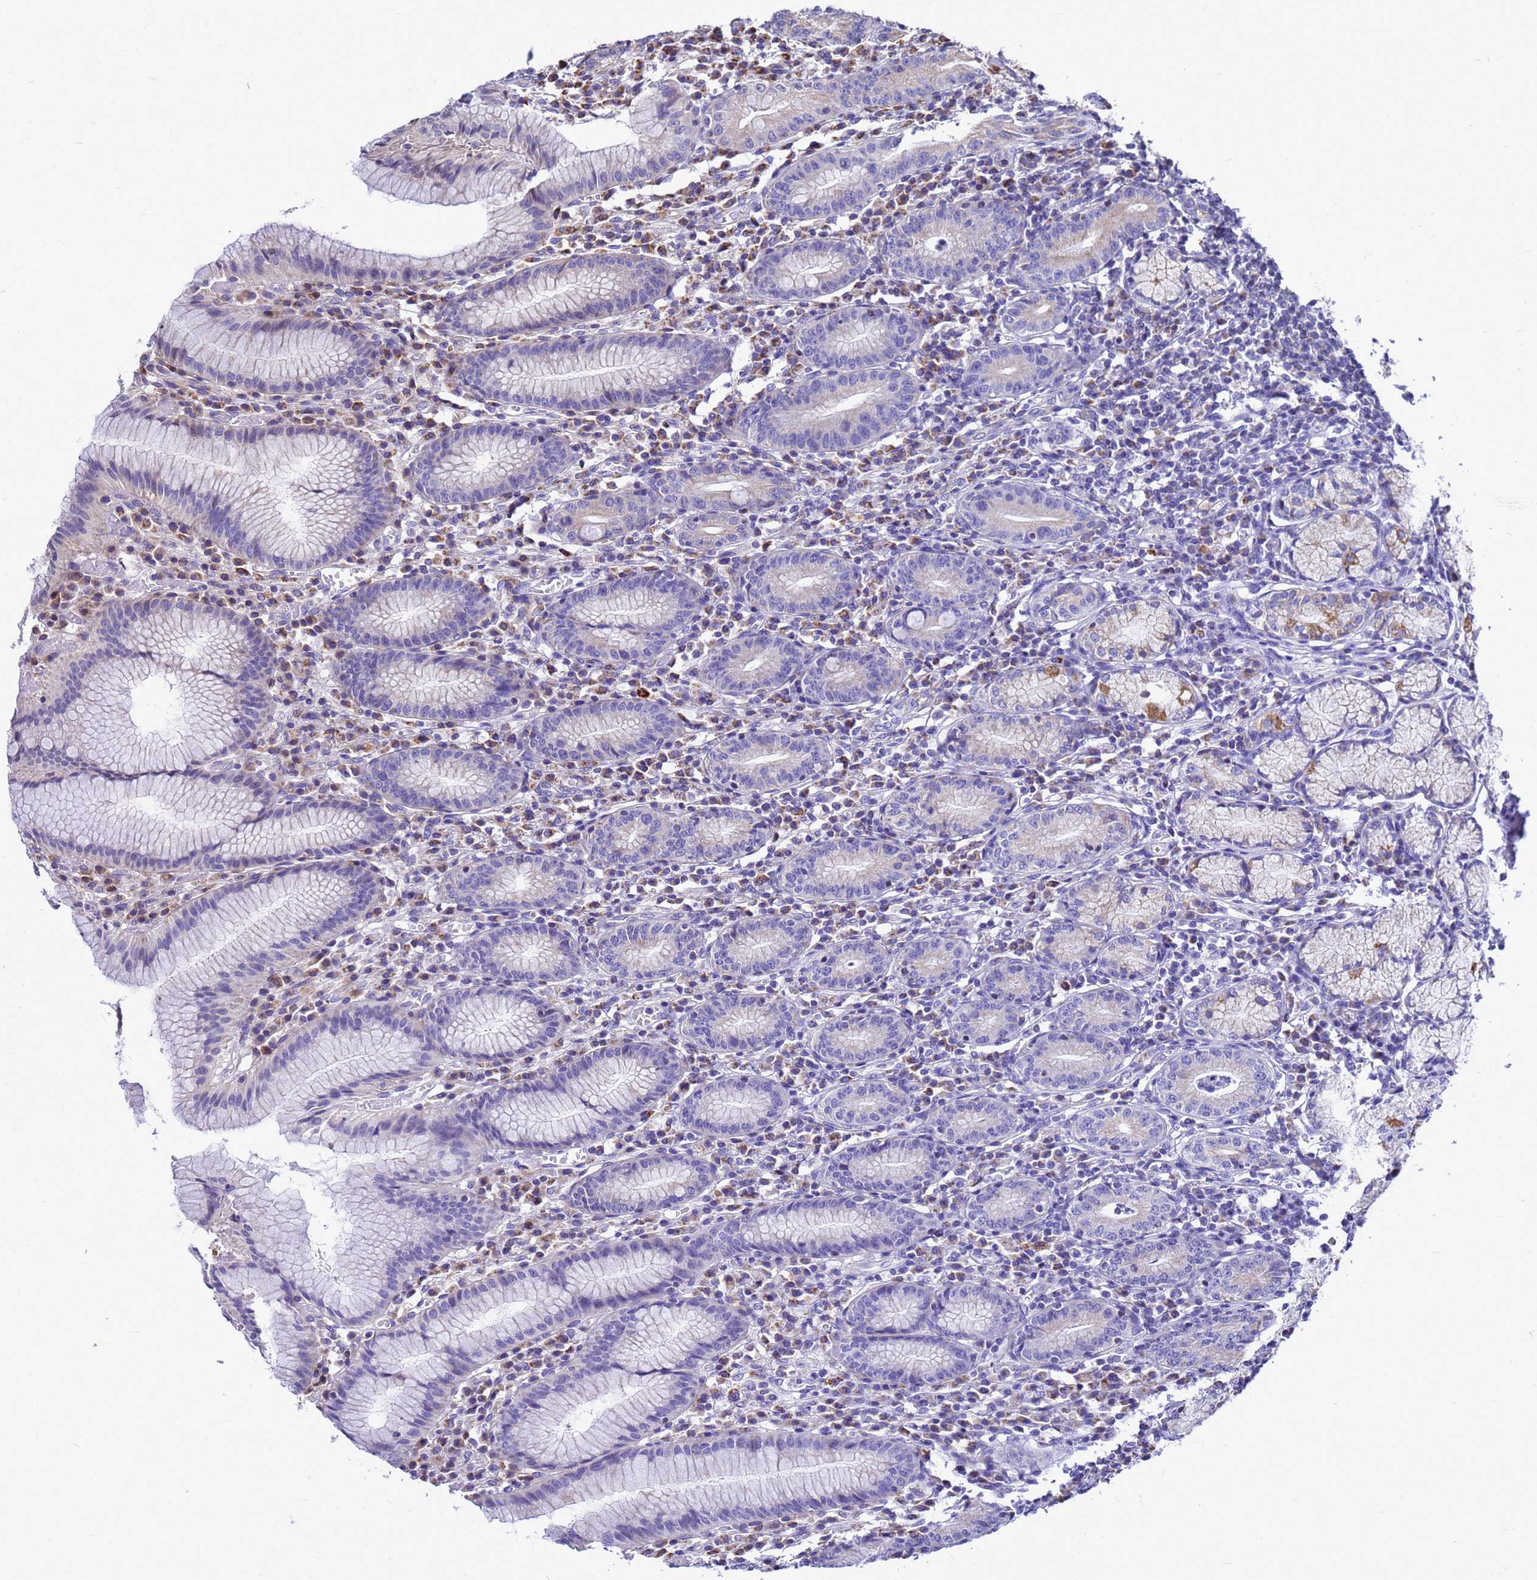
{"staining": {"intensity": "moderate", "quantity": "25%-75%", "location": "cytoplasmic/membranous"}, "tissue": "stomach", "cell_type": "Glandular cells", "image_type": "normal", "snomed": [{"axis": "morphology", "description": "Normal tissue, NOS"}, {"axis": "topography", "description": "Stomach"}], "caption": "Glandular cells exhibit medium levels of moderate cytoplasmic/membranous expression in approximately 25%-75% of cells in benign human stomach. The protein is shown in brown color, while the nuclei are stained blue.", "gene": "CMC4", "patient": {"sex": "male", "age": 55}}